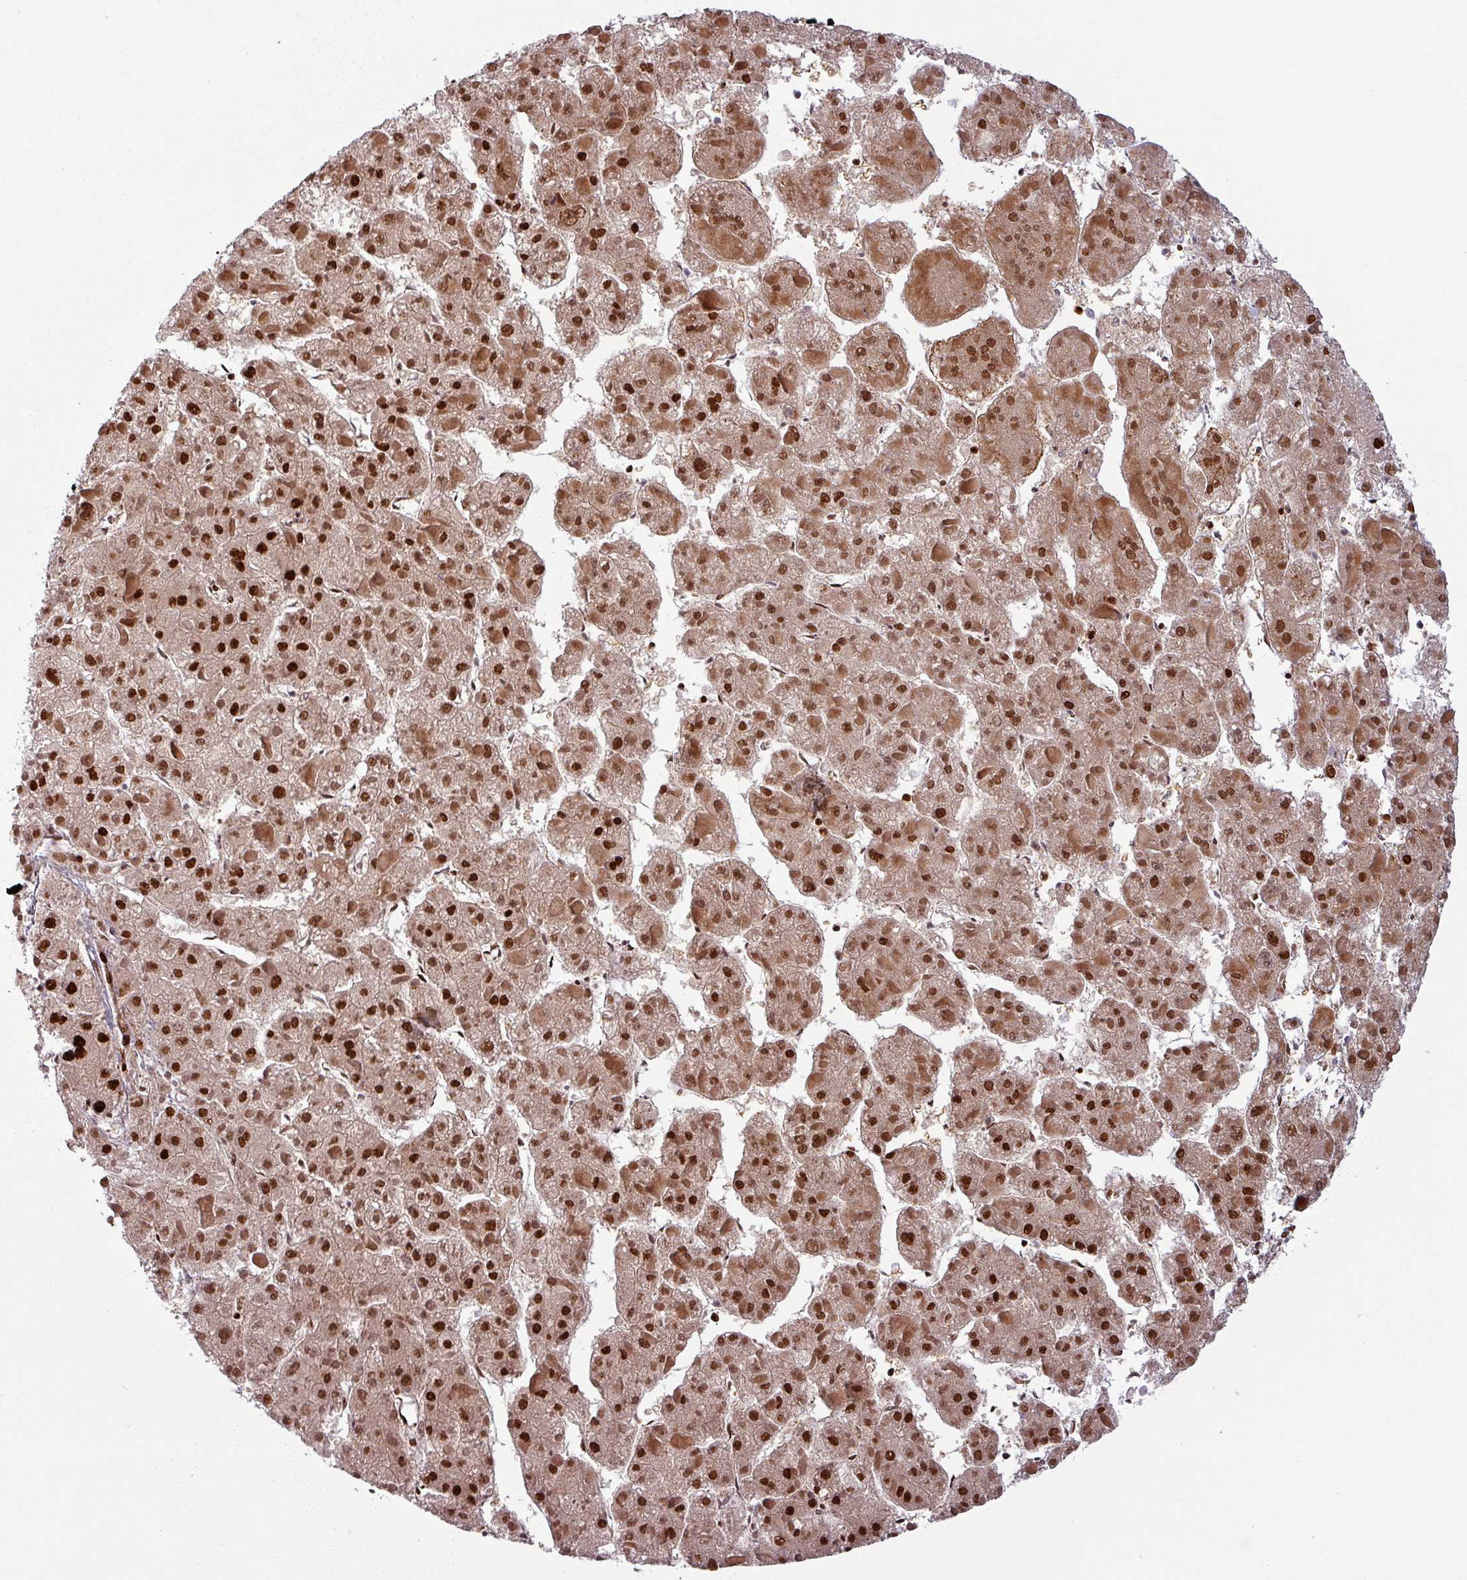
{"staining": {"intensity": "strong", "quantity": ">75%", "location": "nuclear"}, "tissue": "liver cancer", "cell_type": "Tumor cells", "image_type": "cancer", "snomed": [{"axis": "morphology", "description": "Carcinoma, Hepatocellular, NOS"}, {"axis": "topography", "description": "Liver"}], "caption": "Strong nuclear protein positivity is appreciated in approximately >75% of tumor cells in liver cancer (hepatocellular carcinoma).", "gene": "NCOR1", "patient": {"sex": "female", "age": 73}}